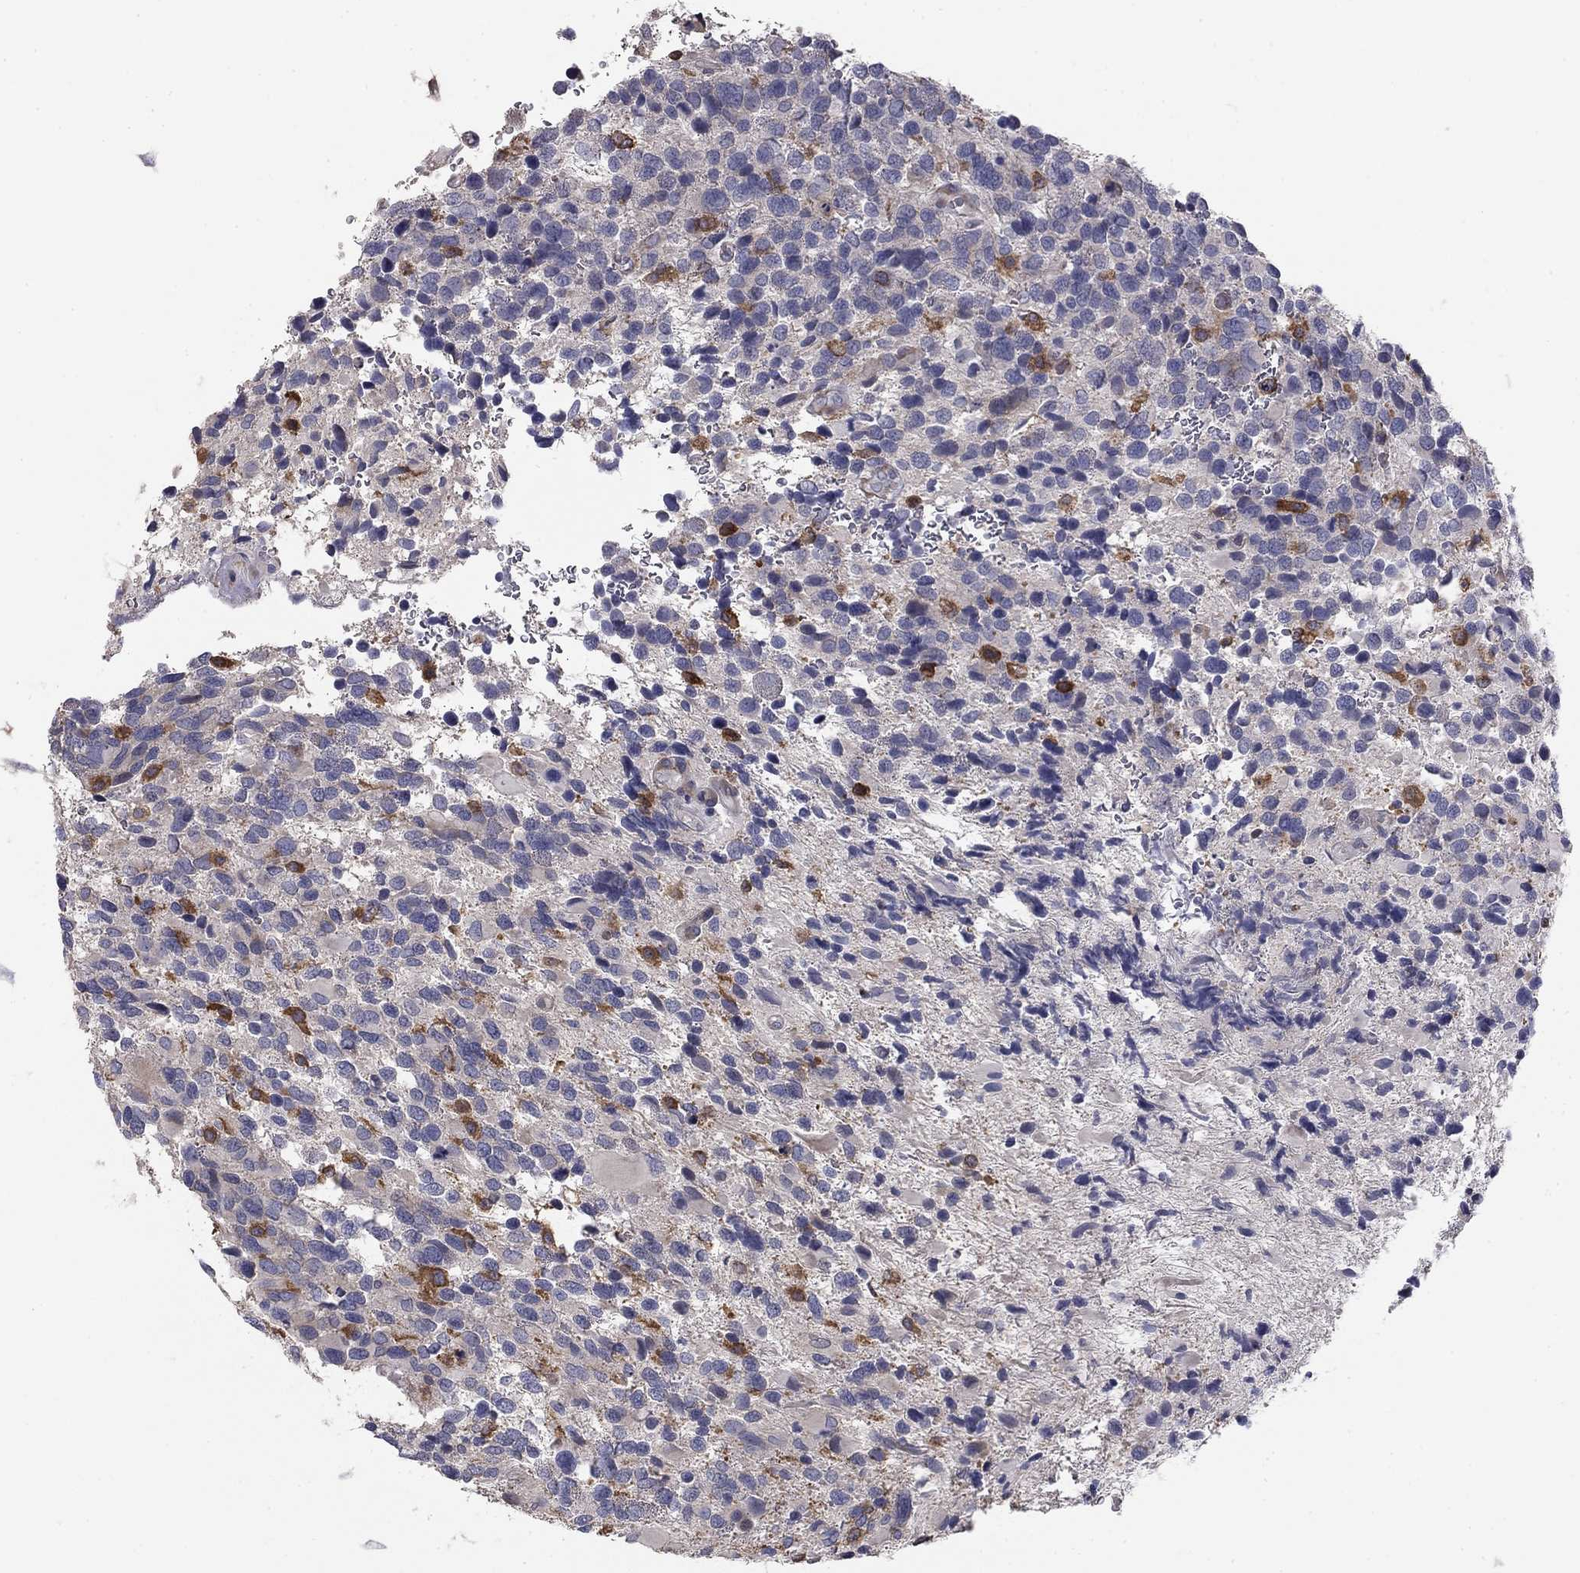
{"staining": {"intensity": "negative", "quantity": "none", "location": "none"}, "tissue": "glioma", "cell_type": "Tumor cells", "image_type": "cancer", "snomed": [{"axis": "morphology", "description": "Glioma, malignant, Low grade"}, {"axis": "topography", "description": "Brain"}], "caption": "Low-grade glioma (malignant) was stained to show a protein in brown. There is no significant staining in tumor cells.", "gene": "PLCB2", "patient": {"sex": "female", "age": 32}}